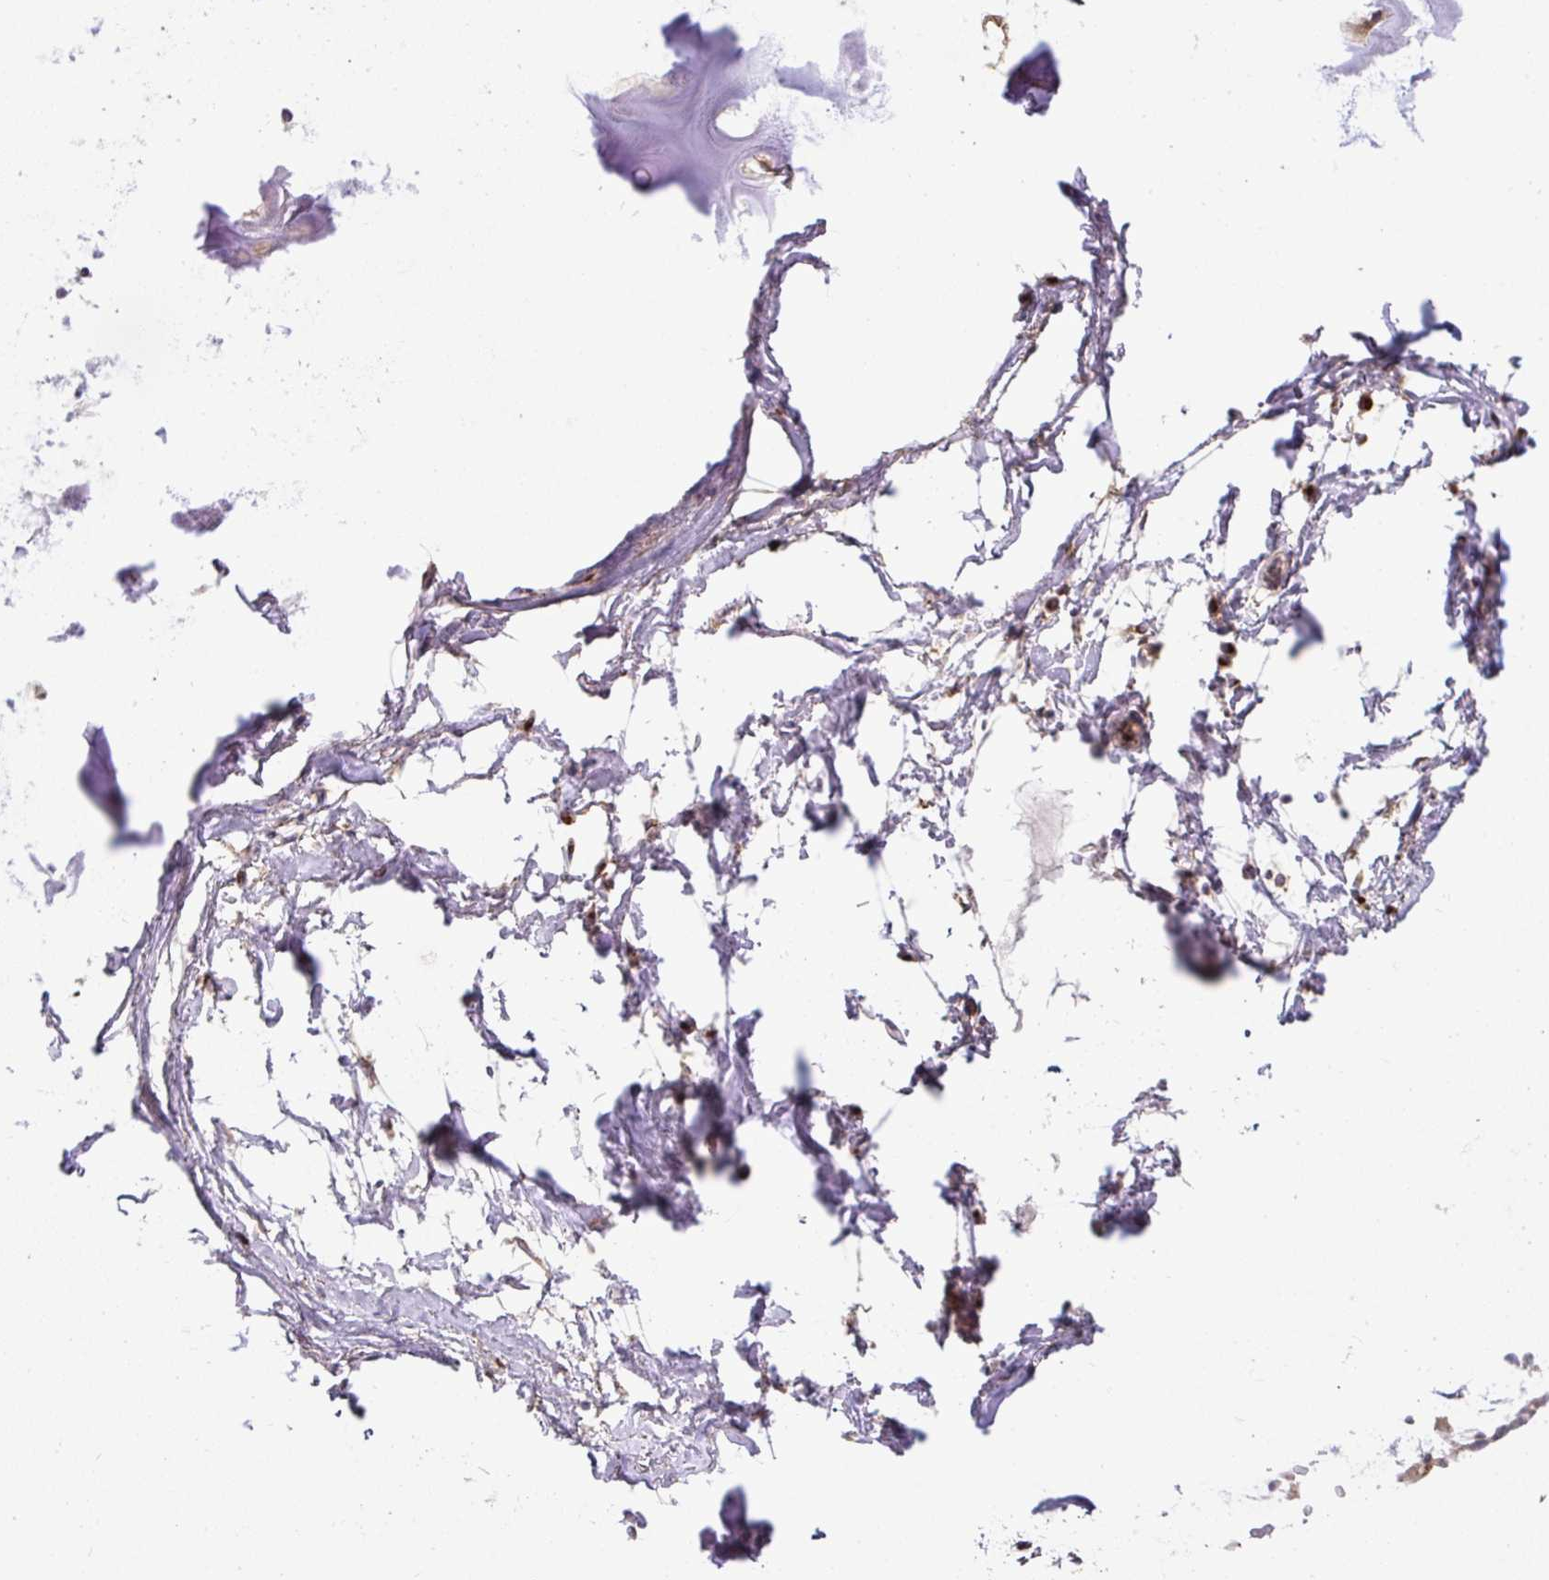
{"staining": {"intensity": "weak", "quantity": ">75%", "location": "cytoplasmic/membranous"}, "tissue": "adipose tissue", "cell_type": "Adipocytes", "image_type": "normal", "snomed": [{"axis": "morphology", "description": "Normal tissue, NOS"}, {"axis": "morphology", "description": "Degeneration, NOS"}, {"axis": "topography", "description": "Cartilage tissue"}, {"axis": "topography", "description": "Lung"}], "caption": "Immunohistochemistry (IHC) staining of benign adipose tissue, which displays low levels of weak cytoplasmic/membranous staining in about >75% of adipocytes indicating weak cytoplasmic/membranous protein positivity. The staining was performed using DAB (3,3'-diaminobenzidine) (brown) for protein detection and nuclei were counterstained in hematoxylin (blue).", "gene": "SMC4", "patient": {"sex": "female", "age": 61}}